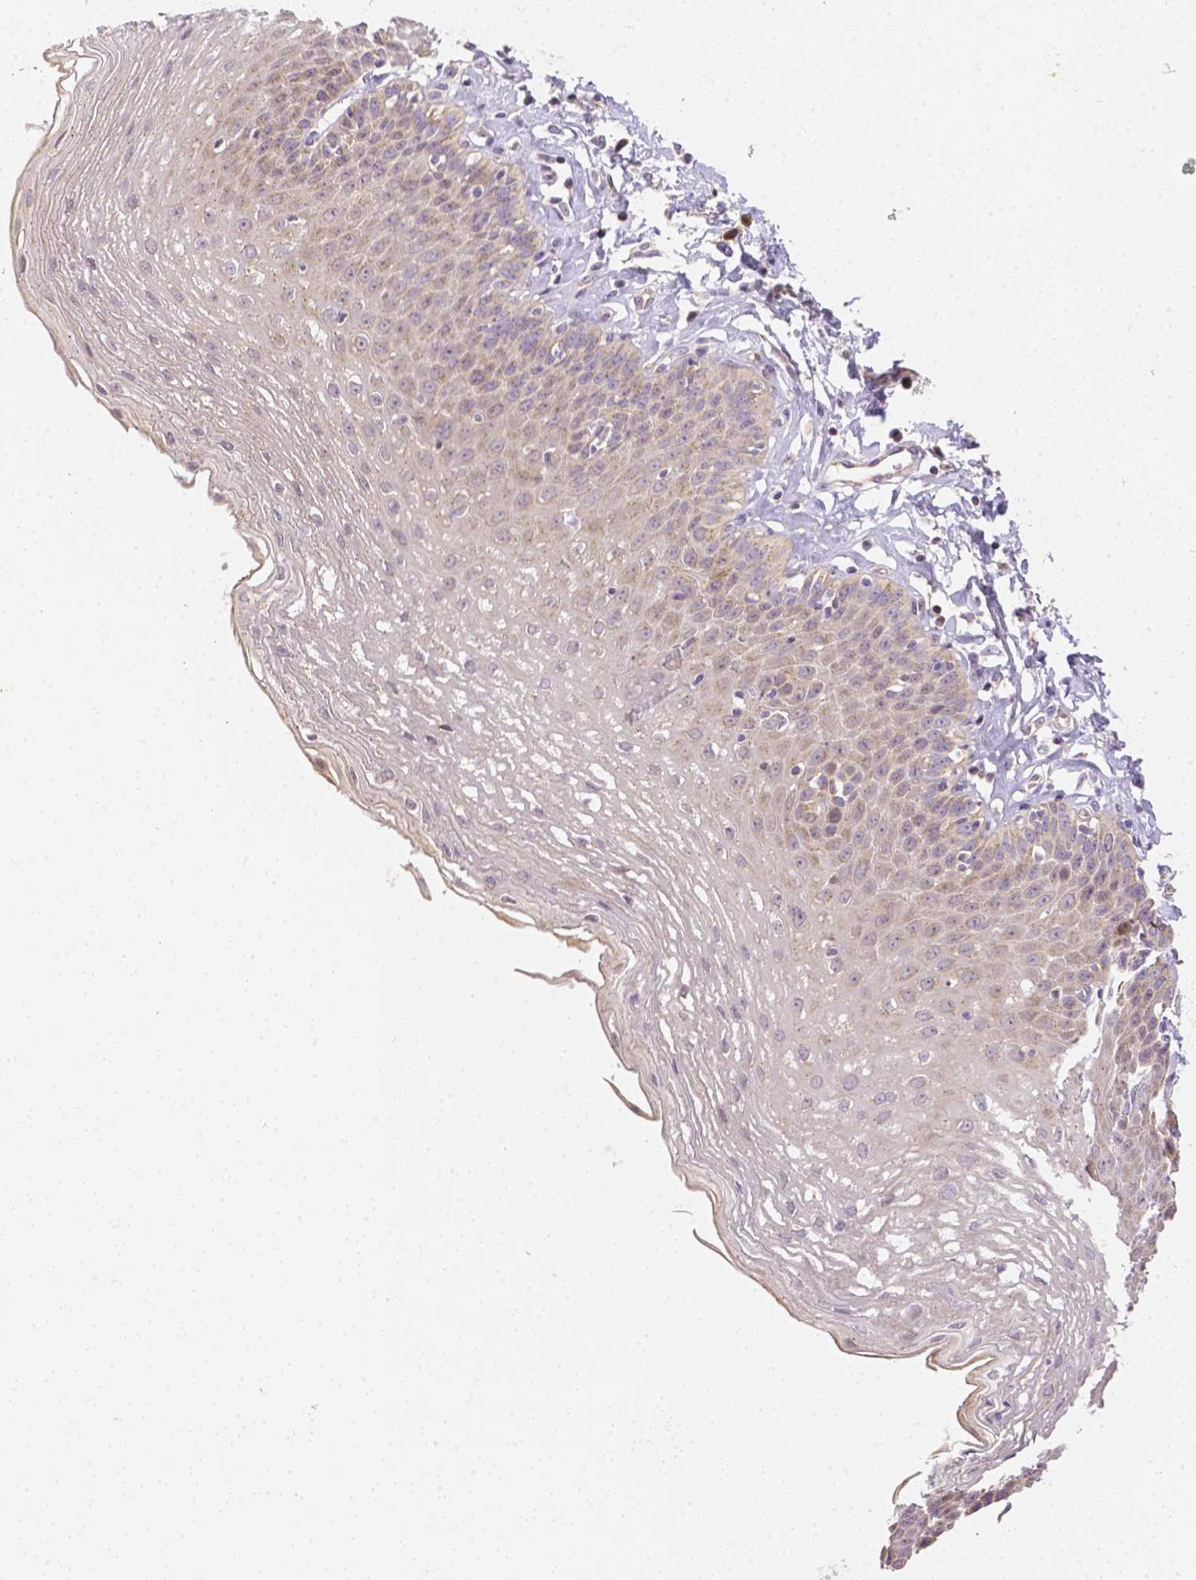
{"staining": {"intensity": "negative", "quantity": "none", "location": "none"}, "tissue": "esophagus", "cell_type": "Squamous epithelial cells", "image_type": "normal", "snomed": [{"axis": "morphology", "description": "Normal tissue, NOS"}, {"axis": "topography", "description": "Esophagus"}], "caption": "An immunohistochemistry histopathology image of unremarkable esophagus is shown. There is no staining in squamous epithelial cells of esophagus. The staining is performed using DAB brown chromogen with nuclei counter-stained in using hematoxylin.", "gene": "C10orf67", "patient": {"sex": "female", "age": 81}}